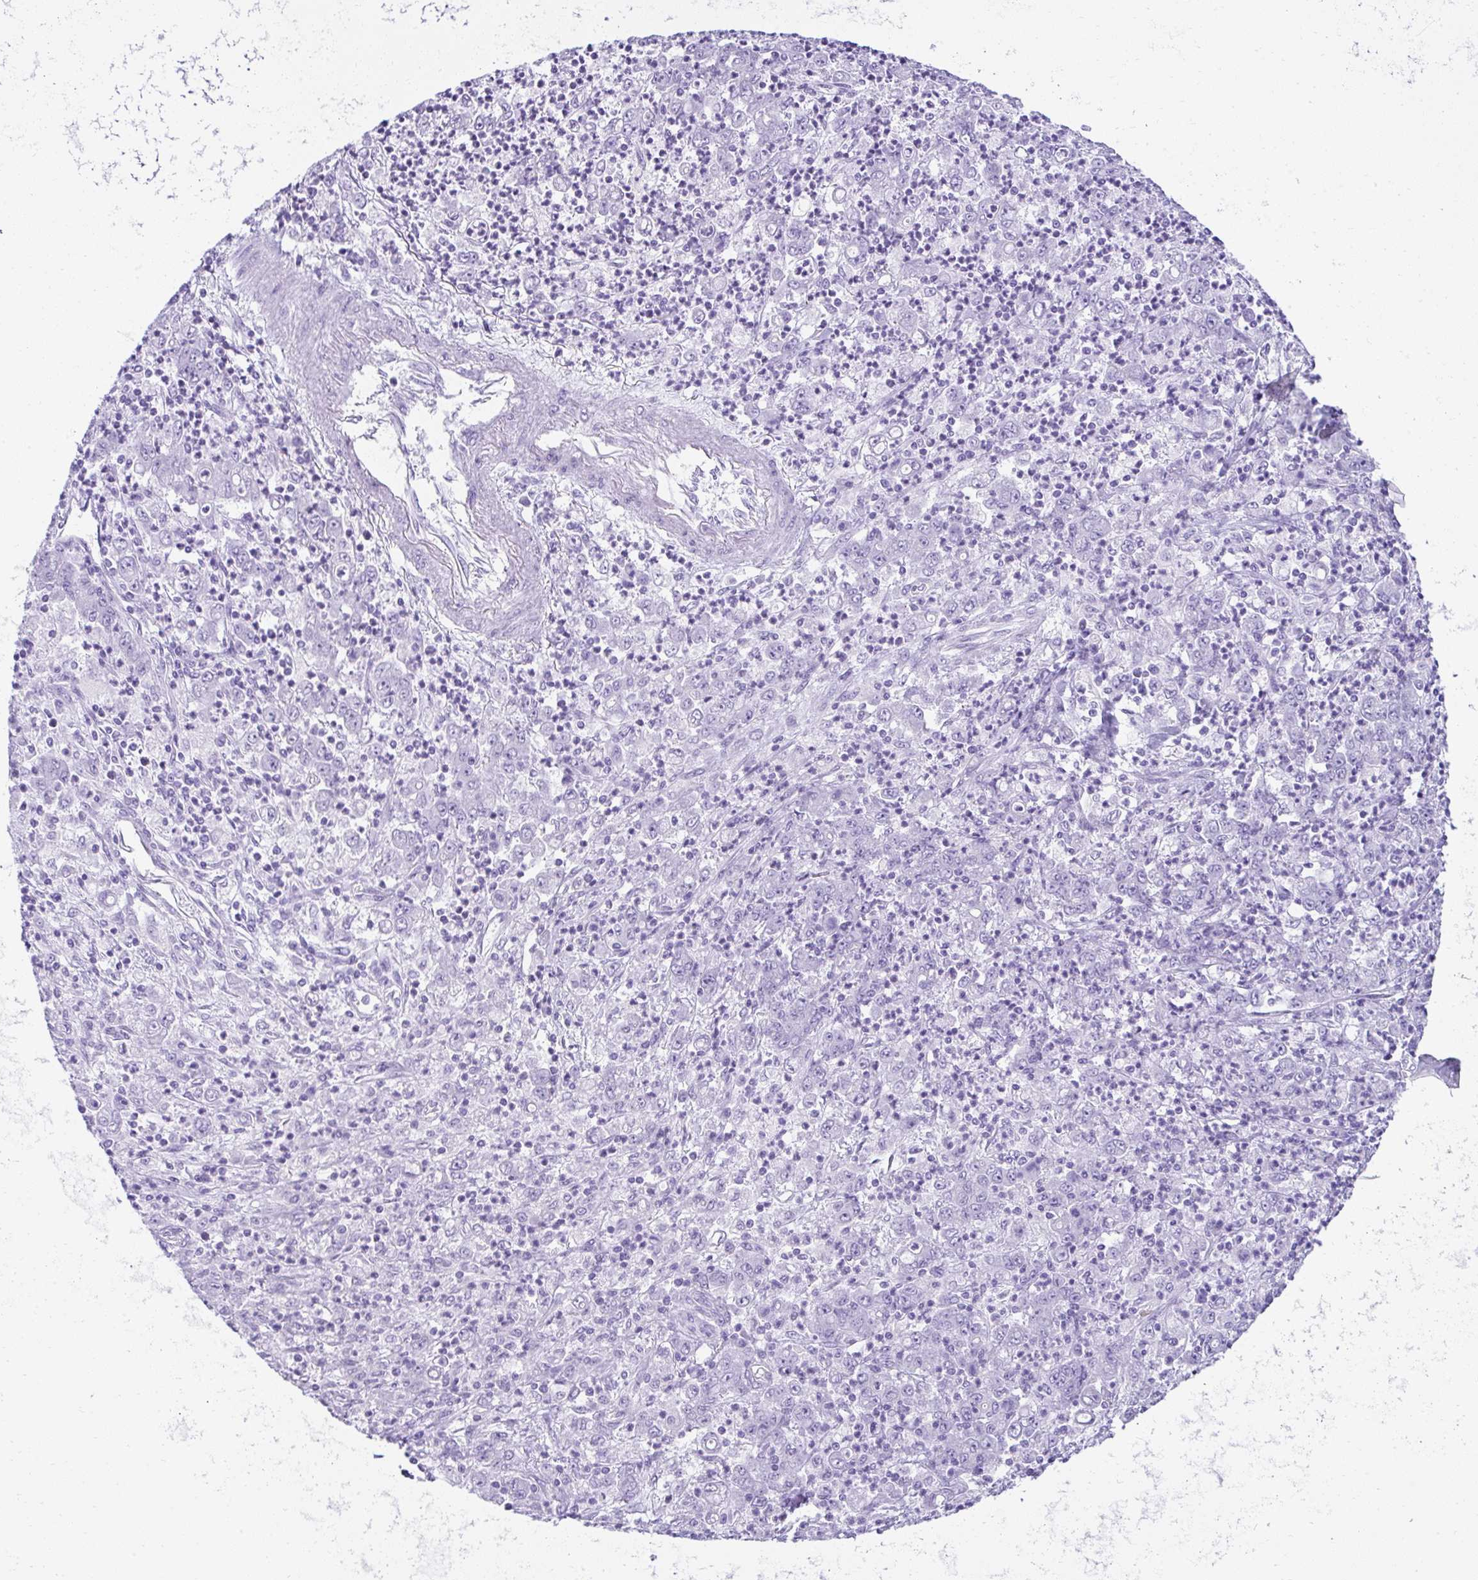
{"staining": {"intensity": "negative", "quantity": "none", "location": "none"}, "tissue": "stomach cancer", "cell_type": "Tumor cells", "image_type": "cancer", "snomed": [{"axis": "morphology", "description": "Adenocarcinoma, NOS"}, {"axis": "topography", "description": "Stomach, lower"}], "caption": "The photomicrograph exhibits no significant positivity in tumor cells of stomach cancer (adenocarcinoma). (DAB (3,3'-diaminobenzidine) immunohistochemistry (IHC) with hematoxylin counter stain).", "gene": "RNF183", "patient": {"sex": "female", "age": 71}}